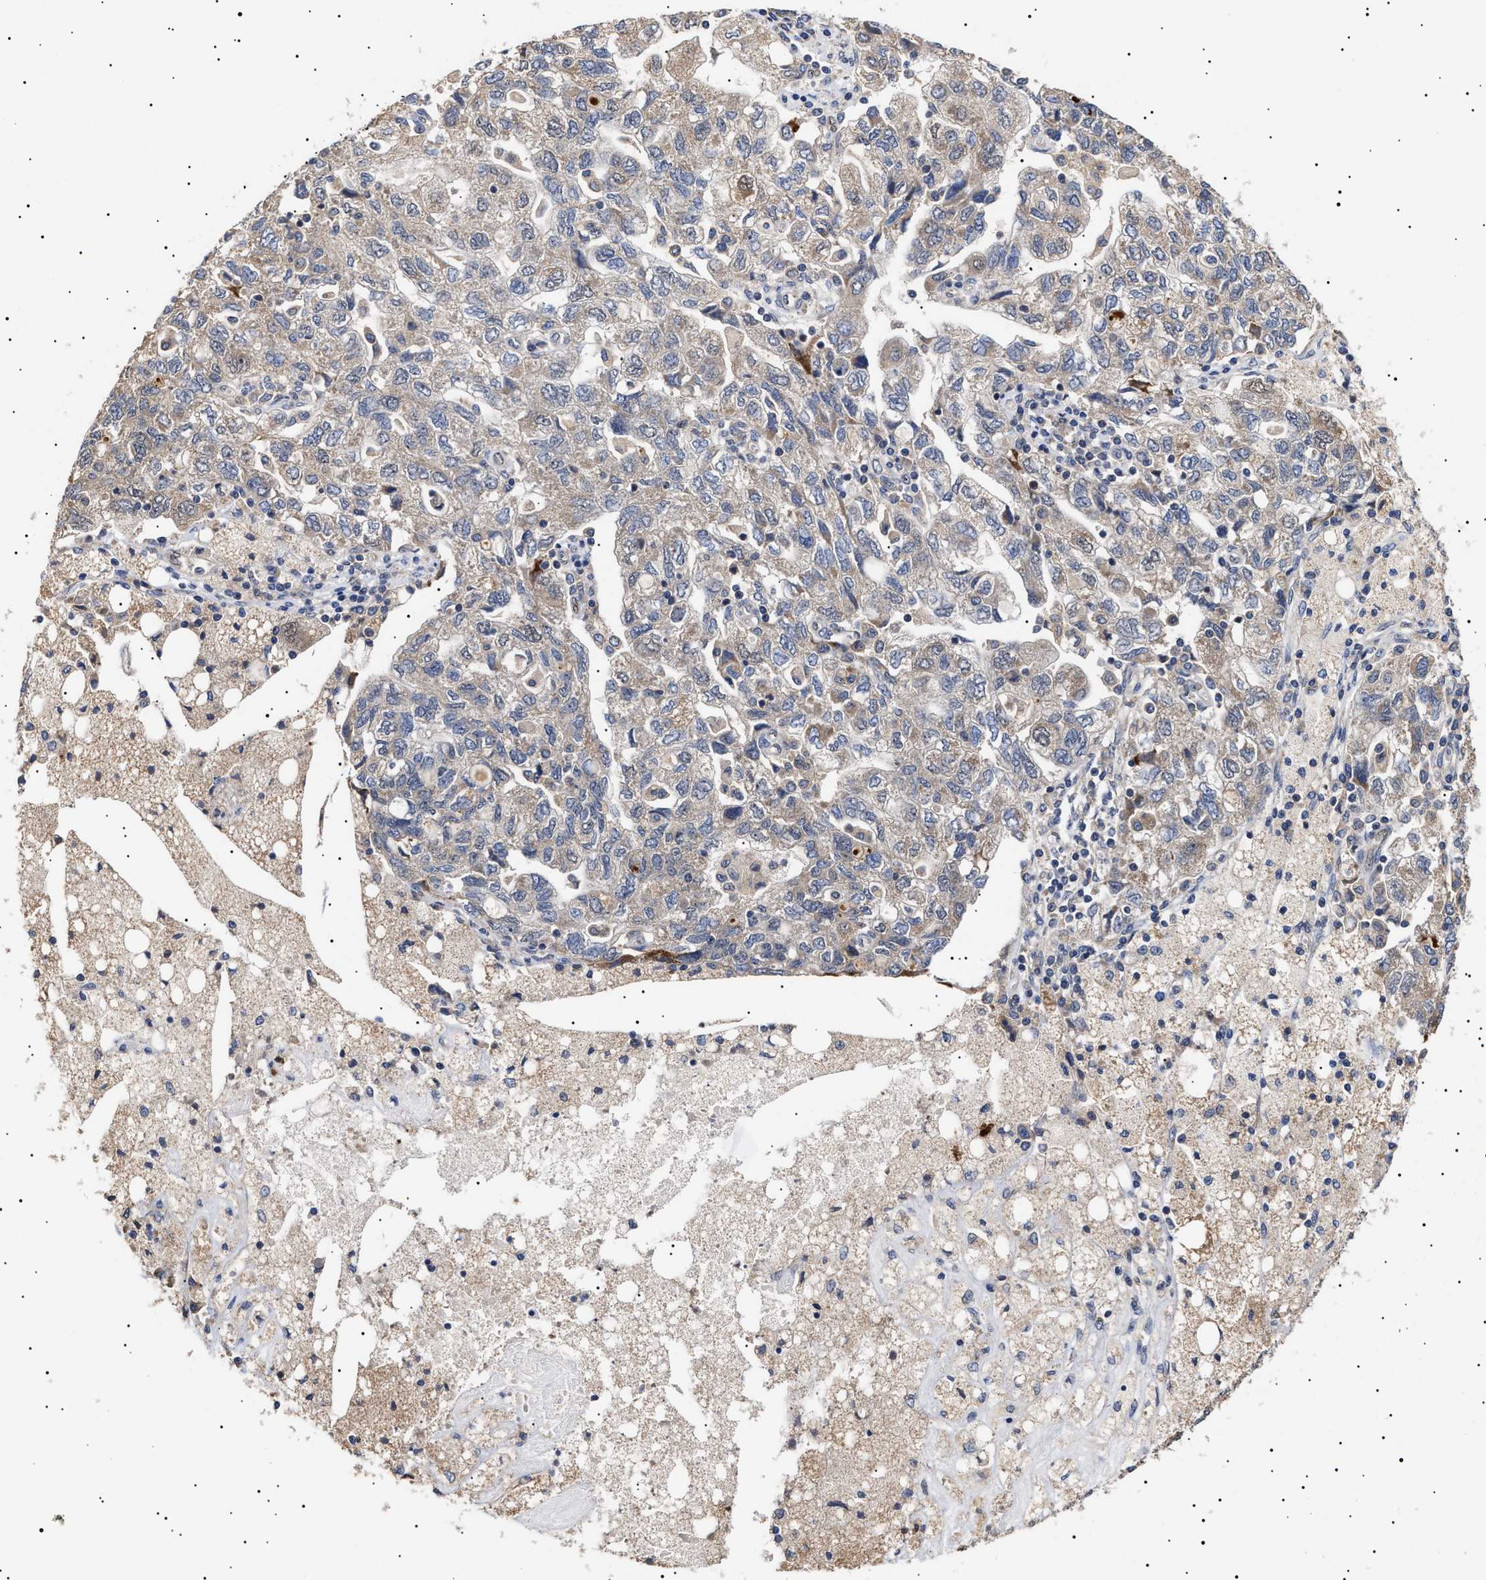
{"staining": {"intensity": "weak", "quantity": "25%-75%", "location": "cytoplasmic/membranous"}, "tissue": "ovarian cancer", "cell_type": "Tumor cells", "image_type": "cancer", "snomed": [{"axis": "morphology", "description": "Carcinoma, NOS"}, {"axis": "morphology", "description": "Cystadenocarcinoma, serous, NOS"}, {"axis": "topography", "description": "Ovary"}], "caption": "IHC (DAB) staining of human ovarian cancer (carcinoma) reveals weak cytoplasmic/membranous protein positivity in about 25%-75% of tumor cells.", "gene": "KRBA1", "patient": {"sex": "female", "age": 69}}